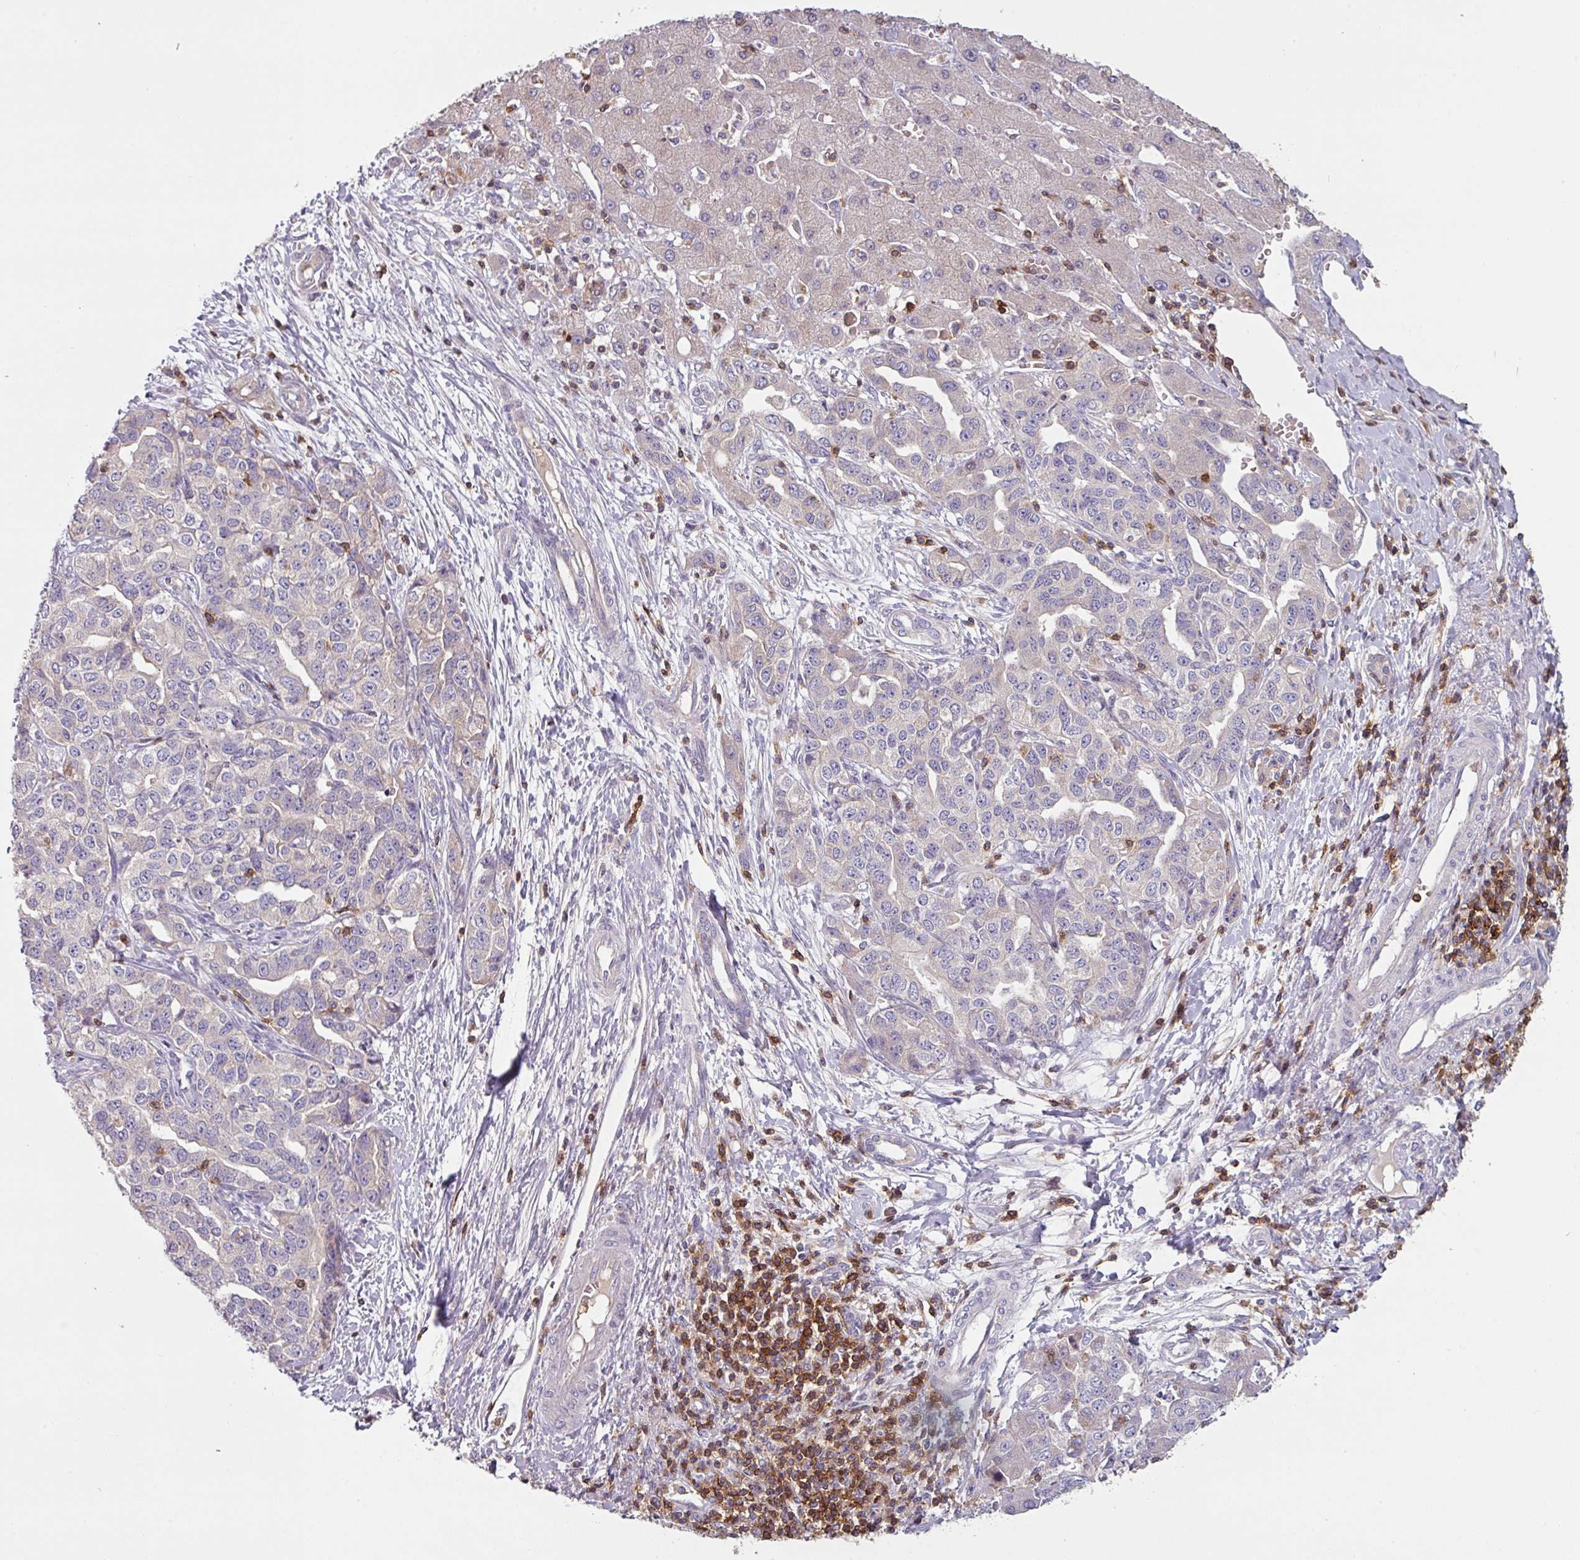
{"staining": {"intensity": "negative", "quantity": "none", "location": "none"}, "tissue": "liver cancer", "cell_type": "Tumor cells", "image_type": "cancer", "snomed": [{"axis": "morphology", "description": "Cholangiocarcinoma"}, {"axis": "topography", "description": "Liver"}], "caption": "This photomicrograph is of cholangiocarcinoma (liver) stained with immunohistochemistry (IHC) to label a protein in brown with the nuclei are counter-stained blue. There is no staining in tumor cells.", "gene": "CD3G", "patient": {"sex": "male", "age": 59}}